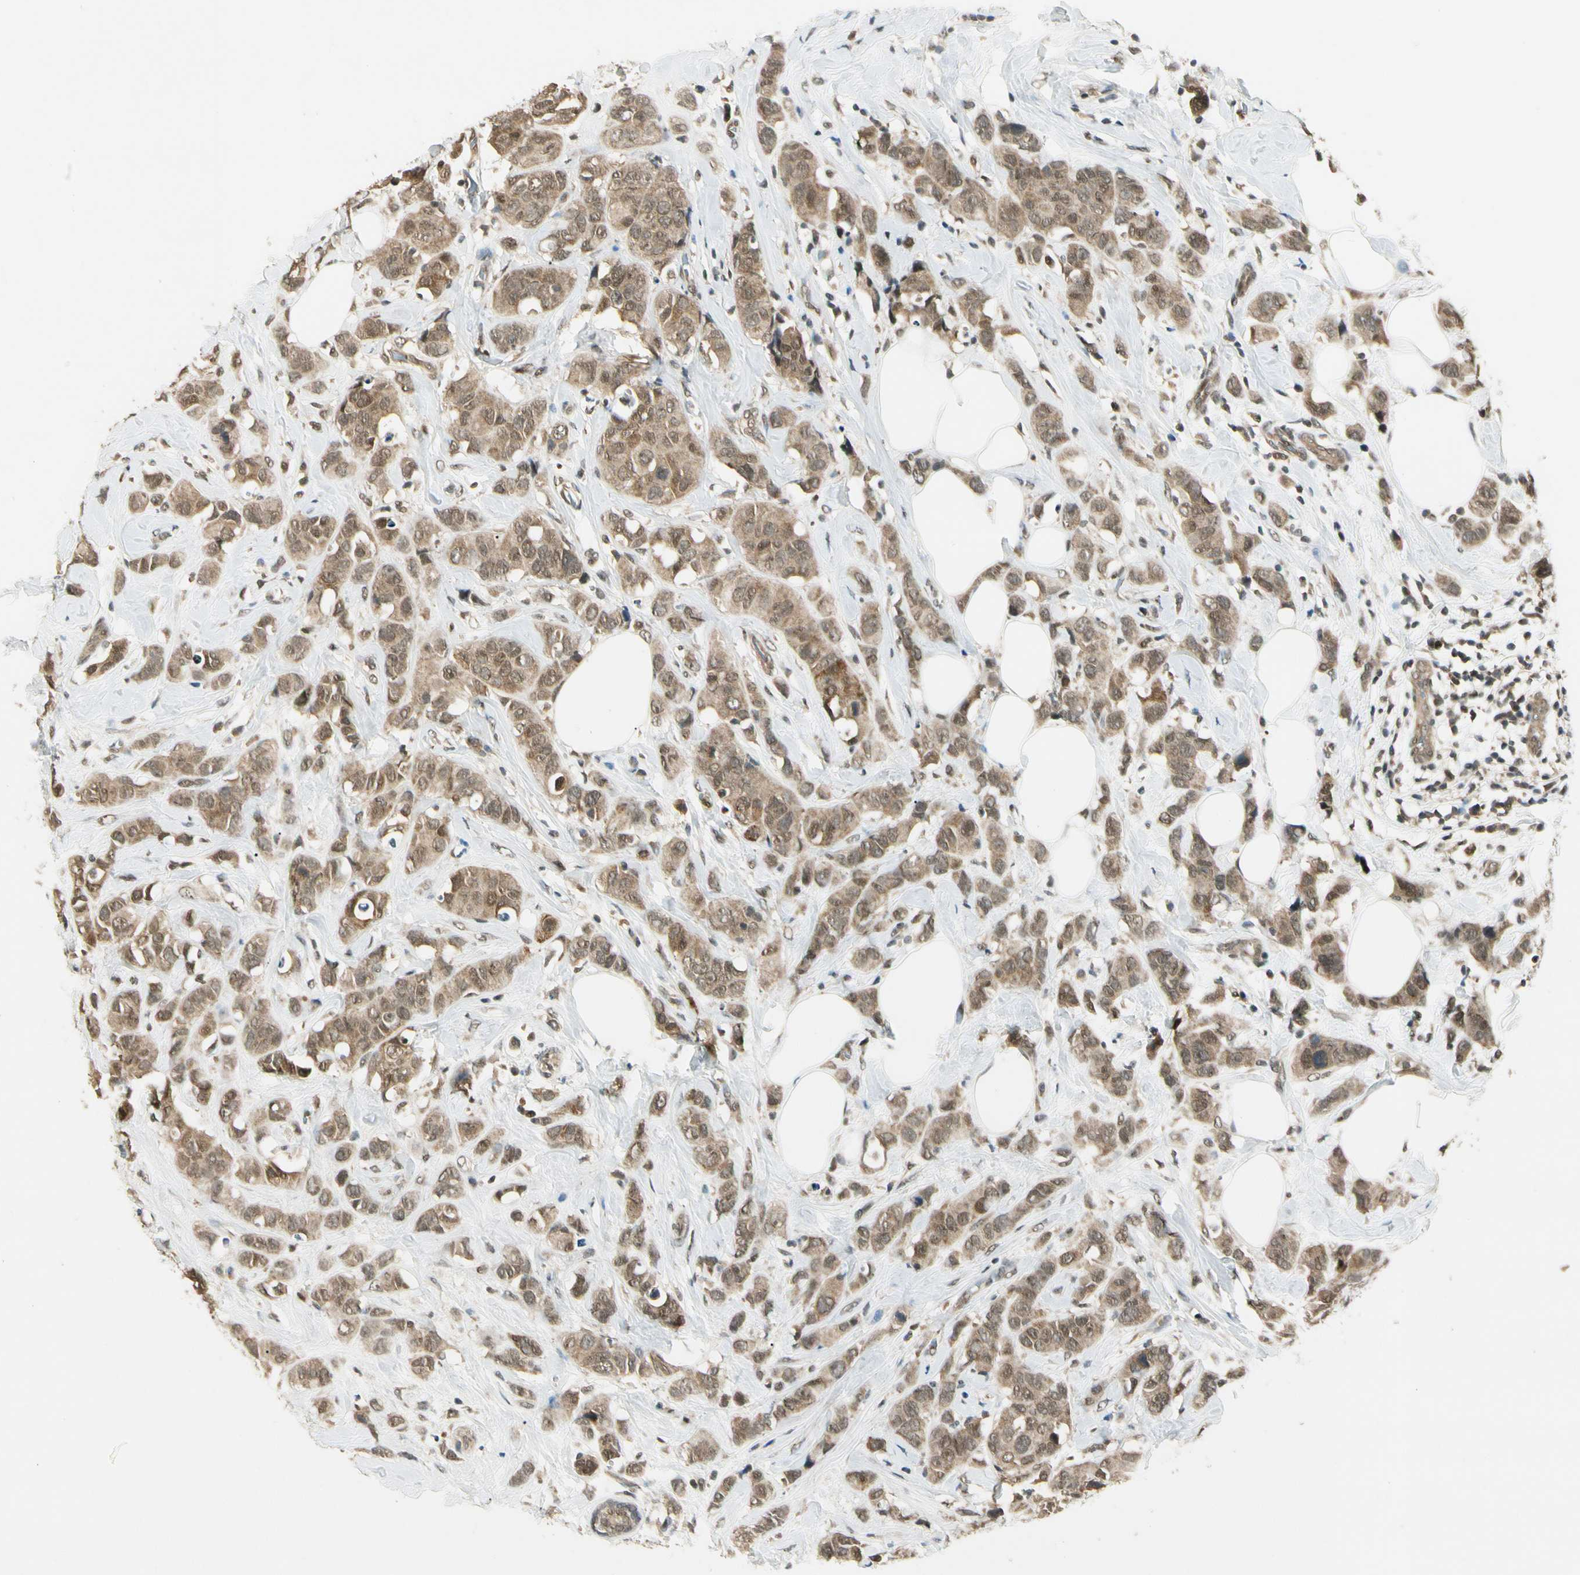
{"staining": {"intensity": "weak", "quantity": ">75%", "location": "cytoplasmic/membranous,nuclear"}, "tissue": "breast cancer", "cell_type": "Tumor cells", "image_type": "cancer", "snomed": [{"axis": "morphology", "description": "Normal tissue, NOS"}, {"axis": "morphology", "description": "Duct carcinoma"}, {"axis": "topography", "description": "Breast"}], "caption": "There is low levels of weak cytoplasmic/membranous and nuclear positivity in tumor cells of breast cancer (intraductal carcinoma), as demonstrated by immunohistochemical staining (brown color).", "gene": "ZSCAN12", "patient": {"sex": "female", "age": 50}}